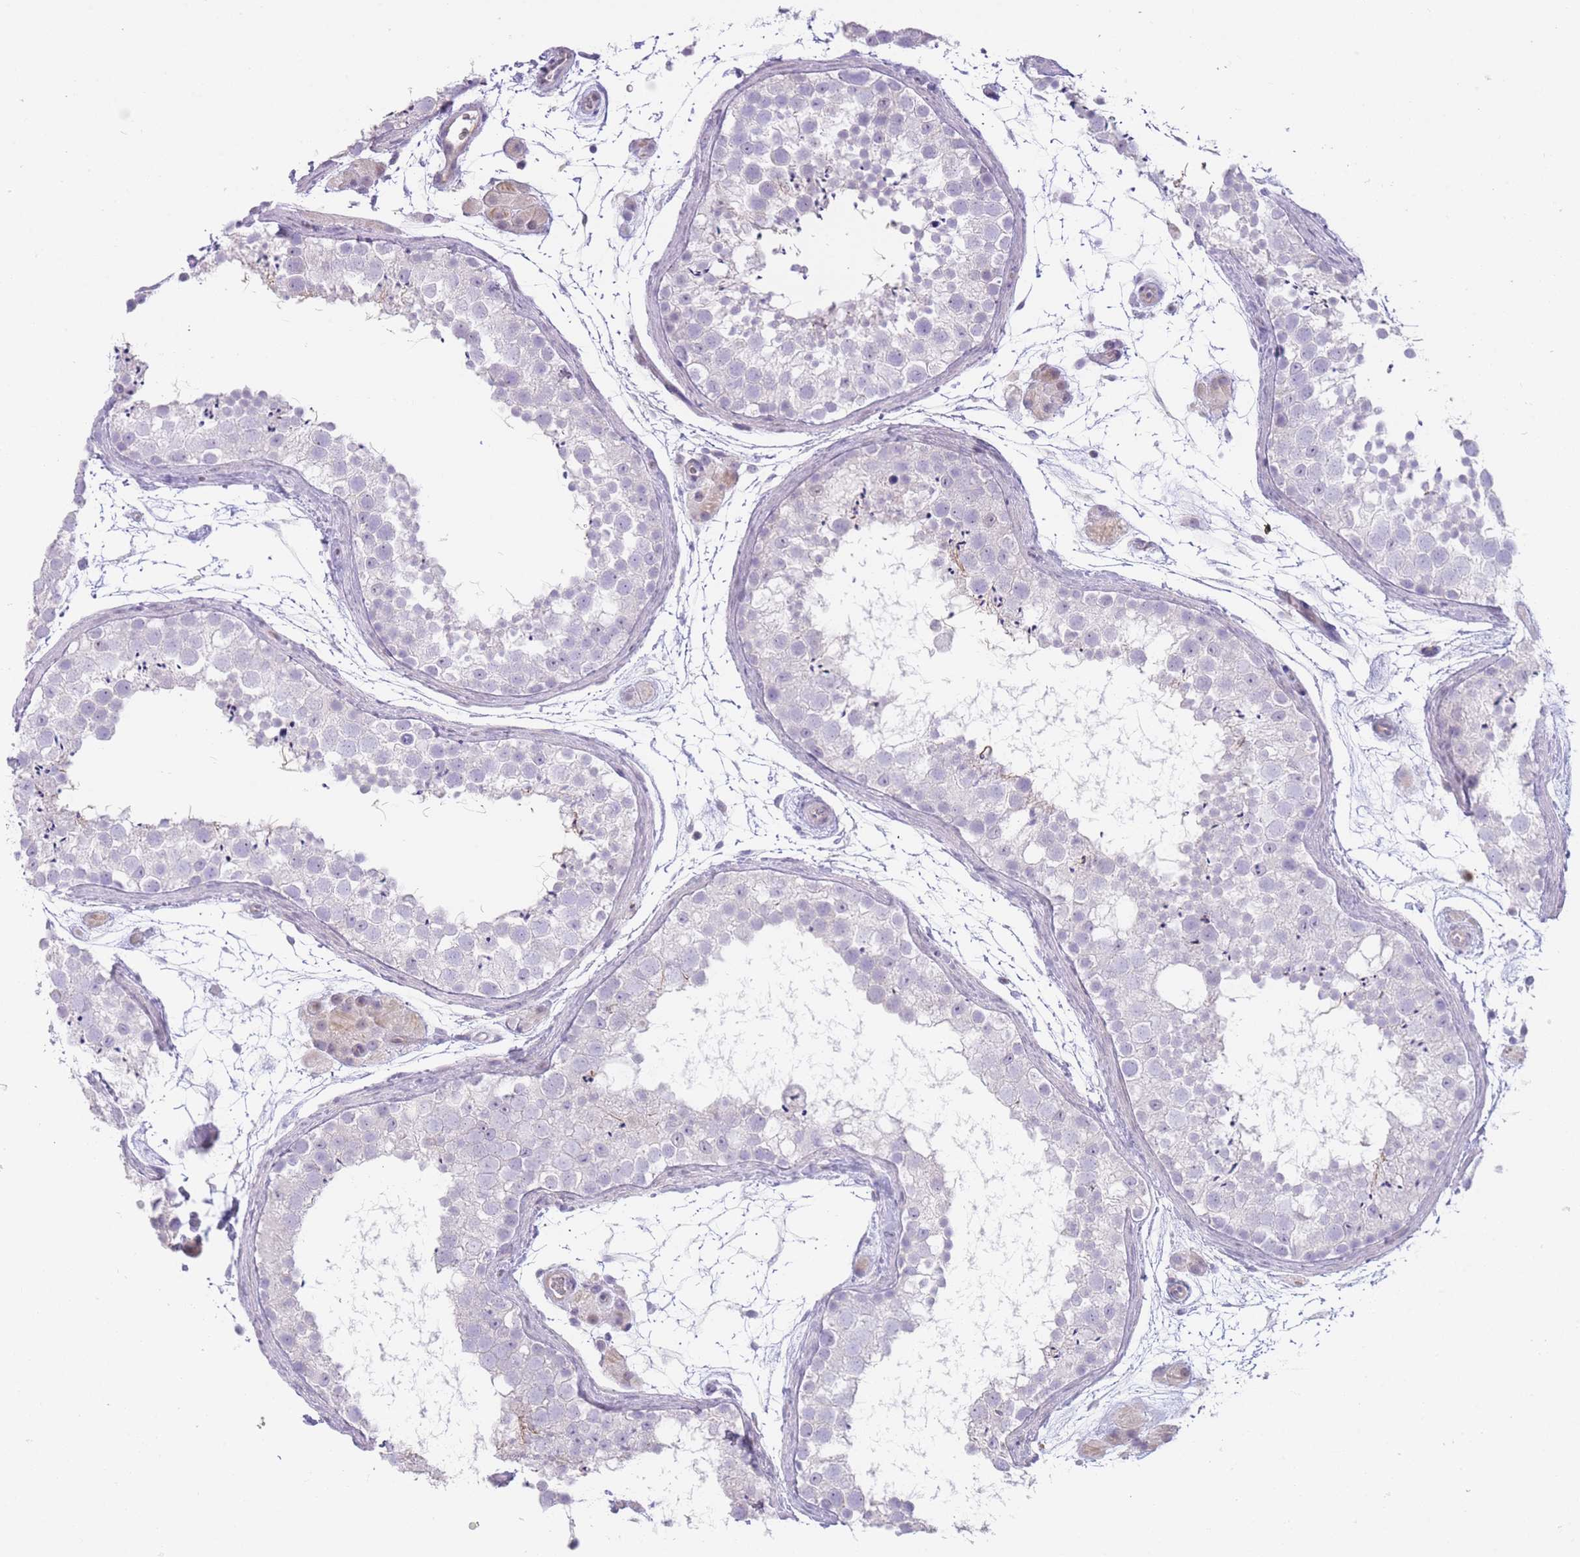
{"staining": {"intensity": "negative", "quantity": "none", "location": "none"}, "tissue": "testis", "cell_type": "Cells in seminiferous ducts", "image_type": "normal", "snomed": [{"axis": "morphology", "description": "Normal tissue, NOS"}, {"axis": "topography", "description": "Testis"}], "caption": "Histopathology image shows no significant protein positivity in cells in seminiferous ducts of unremarkable testis. The staining was performed using DAB (3,3'-diaminobenzidine) to visualize the protein expression in brown, while the nuclei were stained in blue with hematoxylin (Magnification: 20x).", "gene": "IMPG1", "patient": {"sex": "male", "age": 41}}